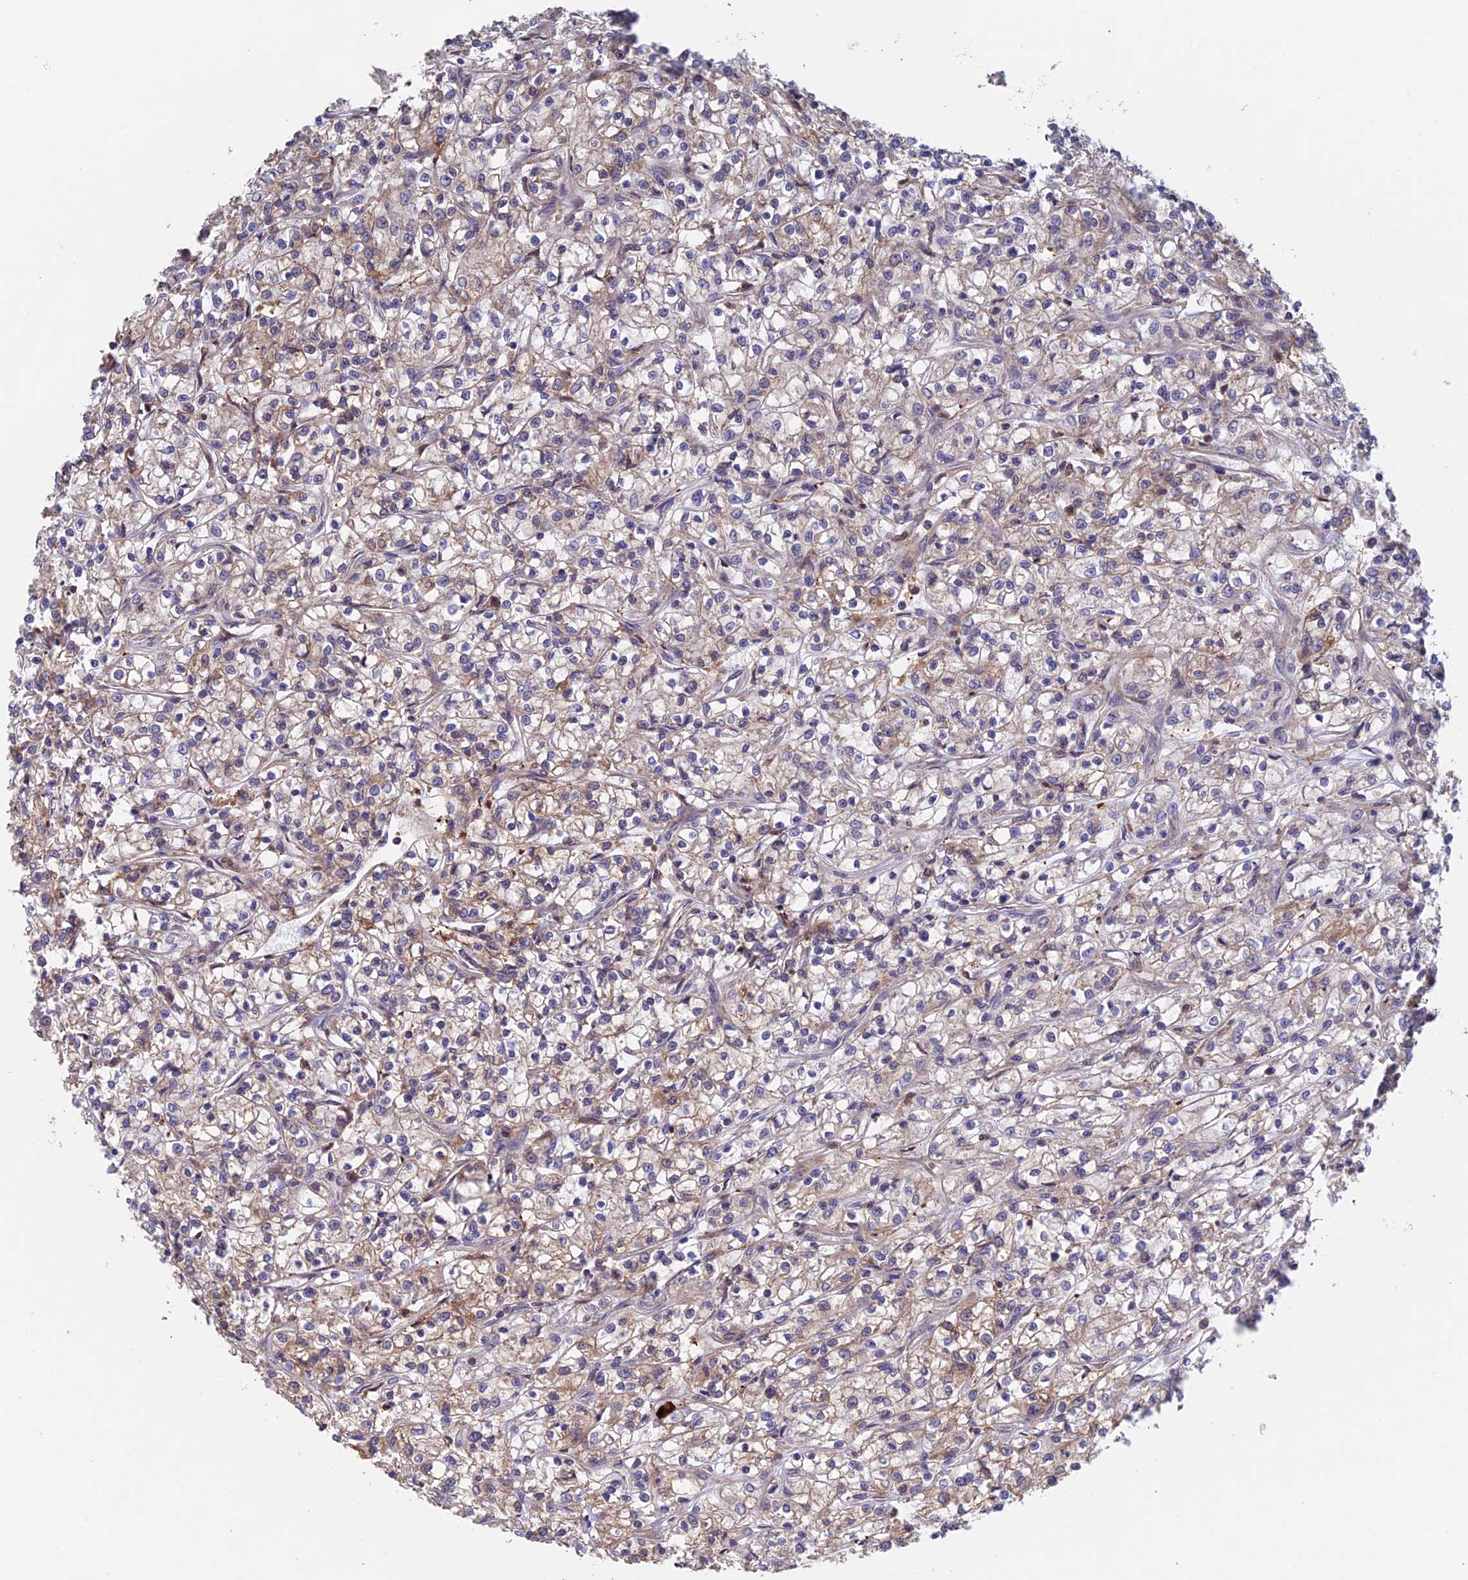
{"staining": {"intensity": "weak", "quantity": "<25%", "location": "cytoplasmic/membranous"}, "tissue": "renal cancer", "cell_type": "Tumor cells", "image_type": "cancer", "snomed": [{"axis": "morphology", "description": "Adenocarcinoma, NOS"}, {"axis": "topography", "description": "Kidney"}], "caption": "Photomicrograph shows no protein positivity in tumor cells of renal cancer (adenocarcinoma) tissue.", "gene": "NUDT16L1", "patient": {"sex": "female", "age": 59}}